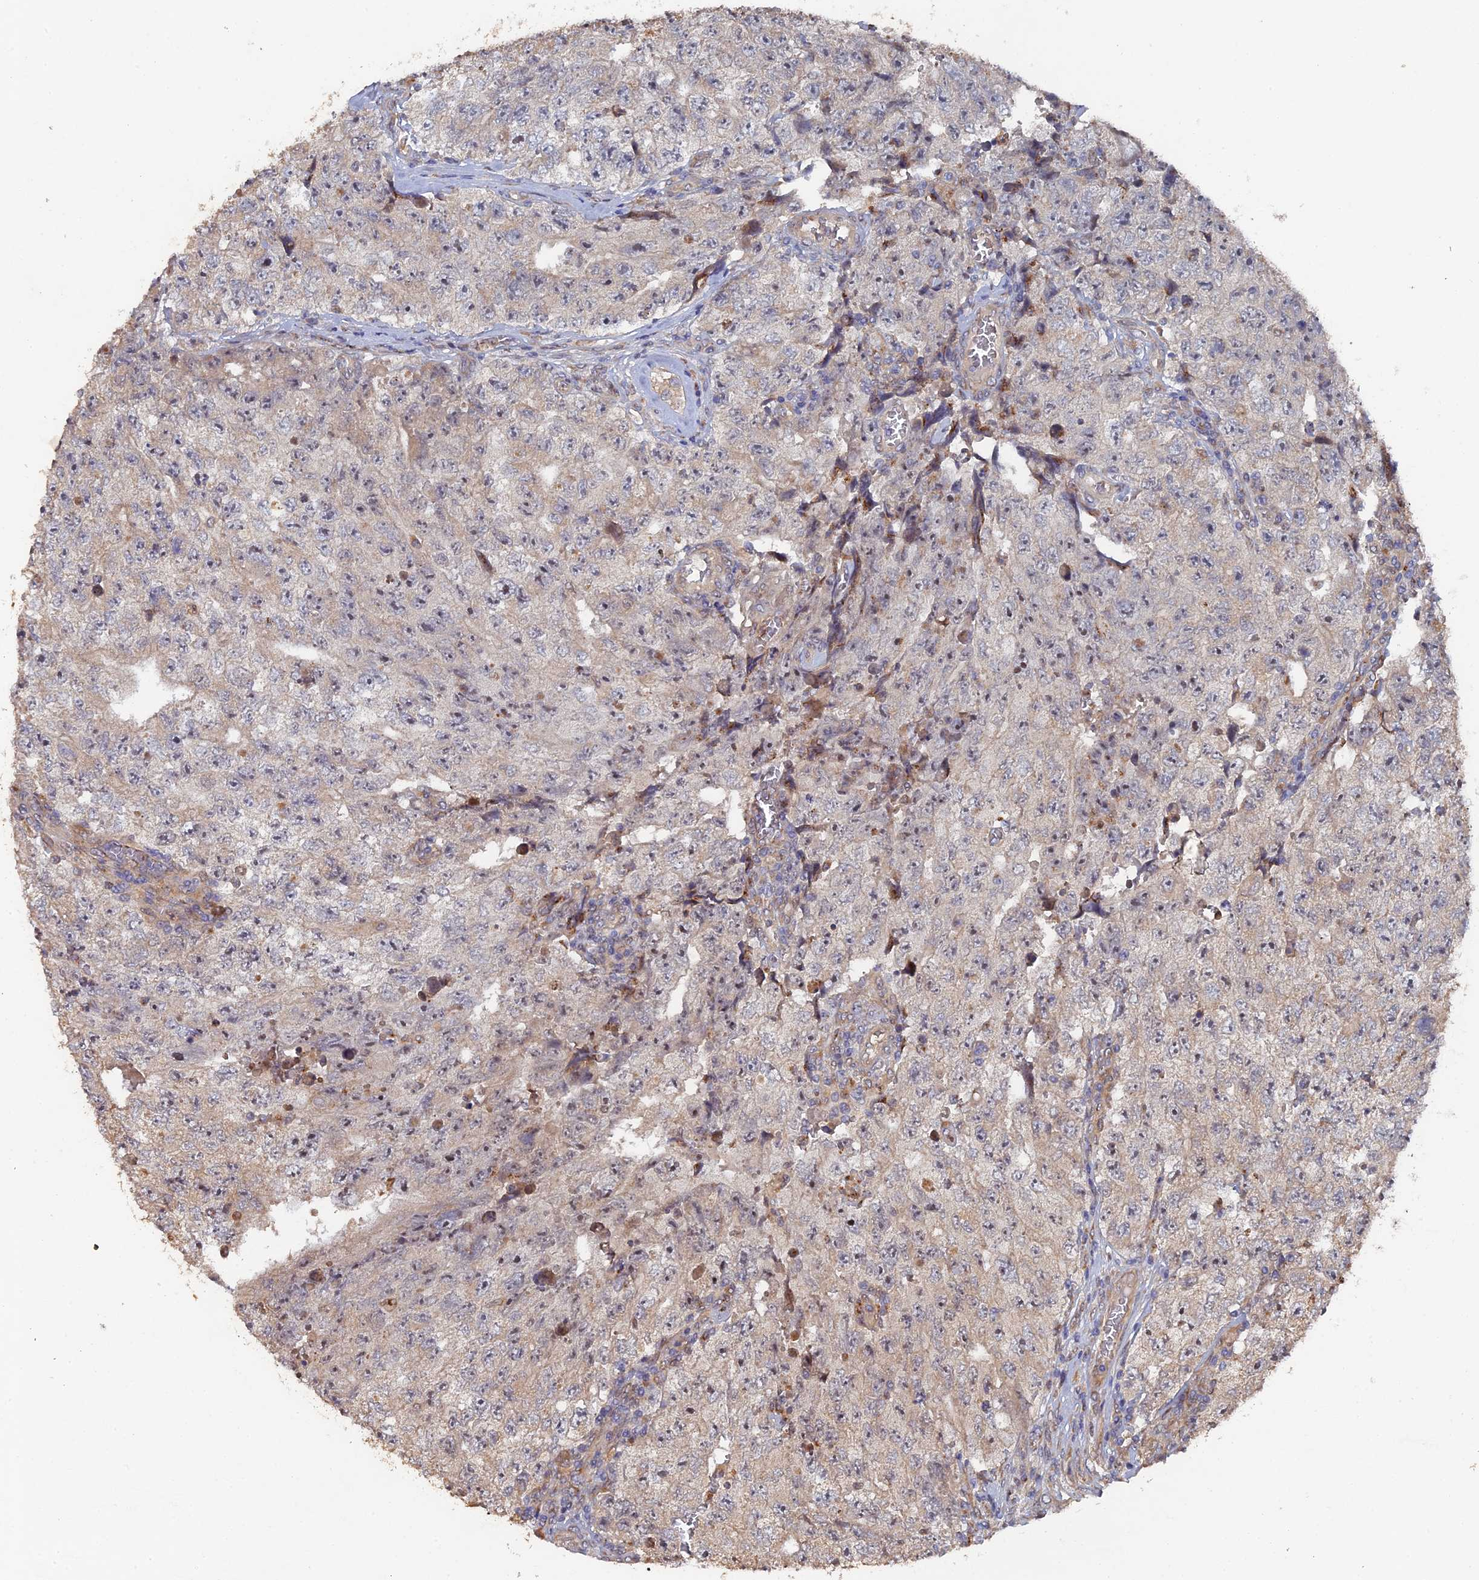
{"staining": {"intensity": "weak", "quantity": "<25%", "location": "cytoplasmic/membranous"}, "tissue": "testis cancer", "cell_type": "Tumor cells", "image_type": "cancer", "snomed": [{"axis": "morphology", "description": "Carcinoma, Embryonal, NOS"}, {"axis": "topography", "description": "Testis"}], "caption": "There is no significant positivity in tumor cells of testis cancer (embryonal carcinoma).", "gene": "VPS37C", "patient": {"sex": "male", "age": 17}}